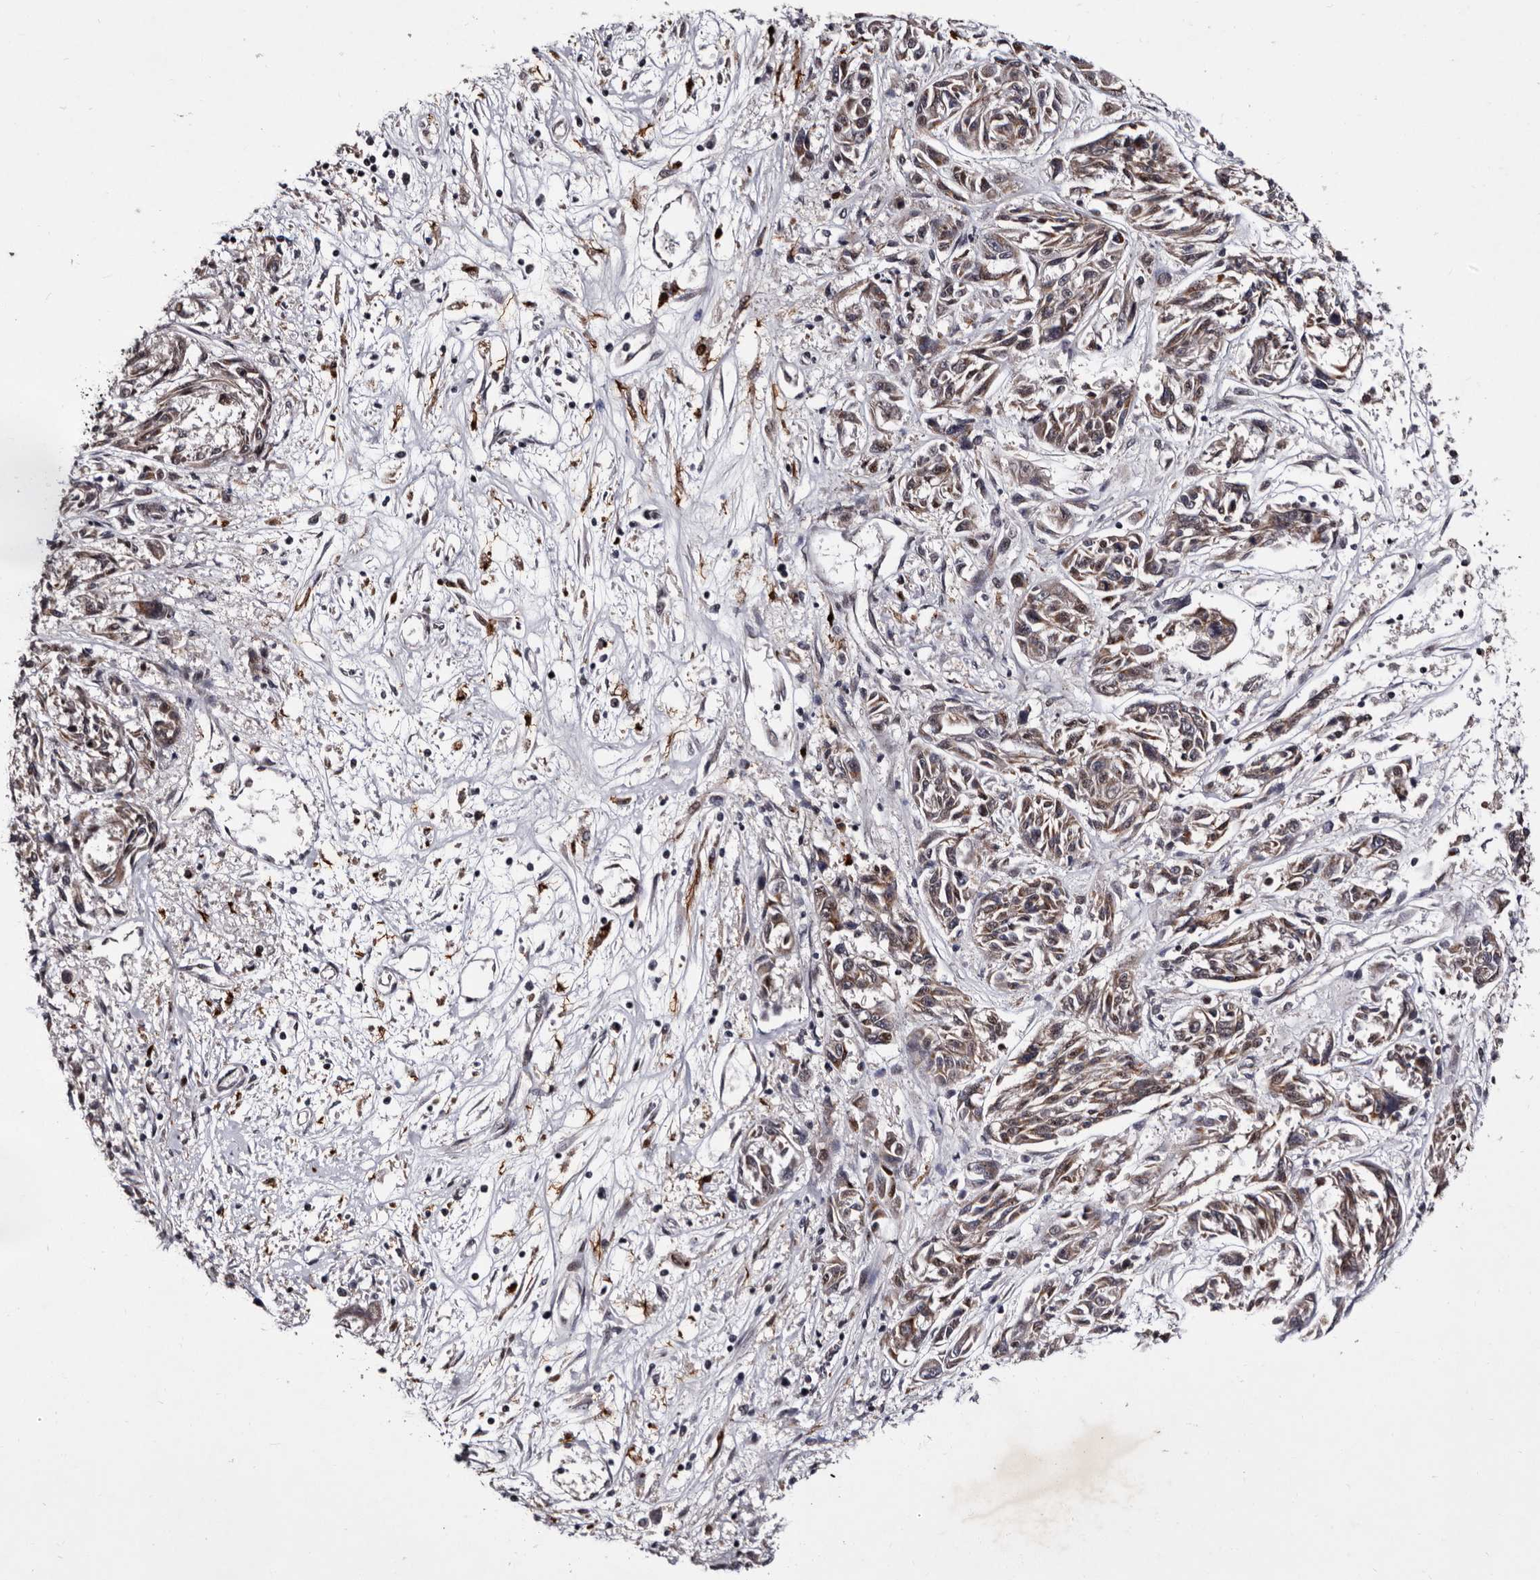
{"staining": {"intensity": "weak", "quantity": ">75%", "location": "cytoplasmic/membranous"}, "tissue": "melanoma", "cell_type": "Tumor cells", "image_type": "cancer", "snomed": [{"axis": "morphology", "description": "Malignant melanoma, NOS"}, {"axis": "topography", "description": "Skin"}], "caption": "This image shows immunohistochemistry (IHC) staining of human melanoma, with low weak cytoplasmic/membranous positivity in approximately >75% of tumor cells.", "gene": "TNKS", "patient": {"sex": "male", "age": 53}}